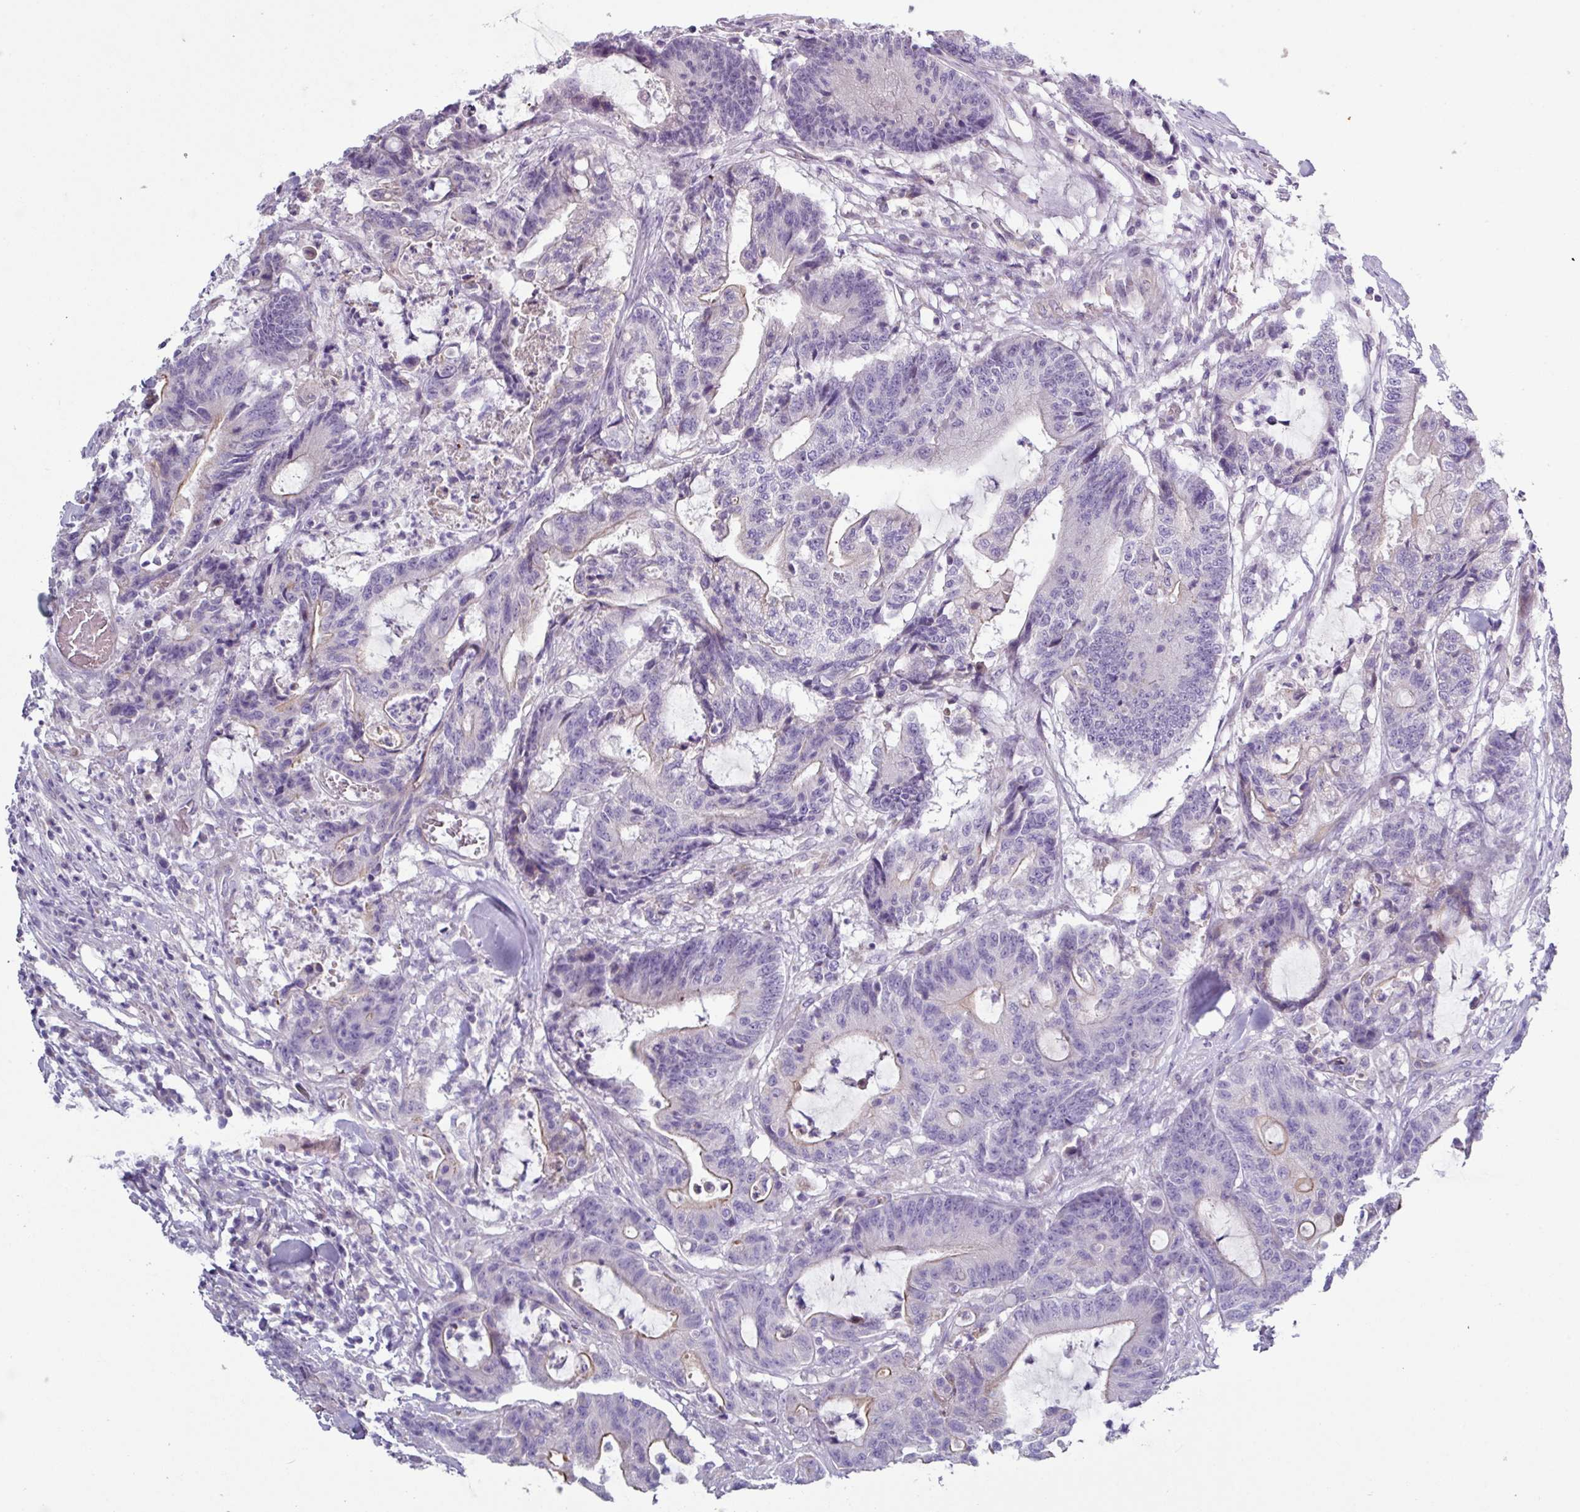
{"staining": {"intensity": "negative", "quantity": "none", "location": "none"}, "tissue": "colorectal cancer", "cell_type": "Tumor cells", "image_type": "cancer", "snomed": [{"axis": "morphology", "description": "Adenocarcinoma, NOS"}, {"axis": "topography", "description": "Colon"}], "caption": "Immunohistochemistry (IHC) histopathology image of neoplastic tissue: human colorectal cancer (adenocarcinoma) stained with DAB (3,3'-diaminobenzidine) reveals no significant protein positivity in tumor cells.", "gene": "RGS16", "patient": {"sex": "female", "age": 84}}